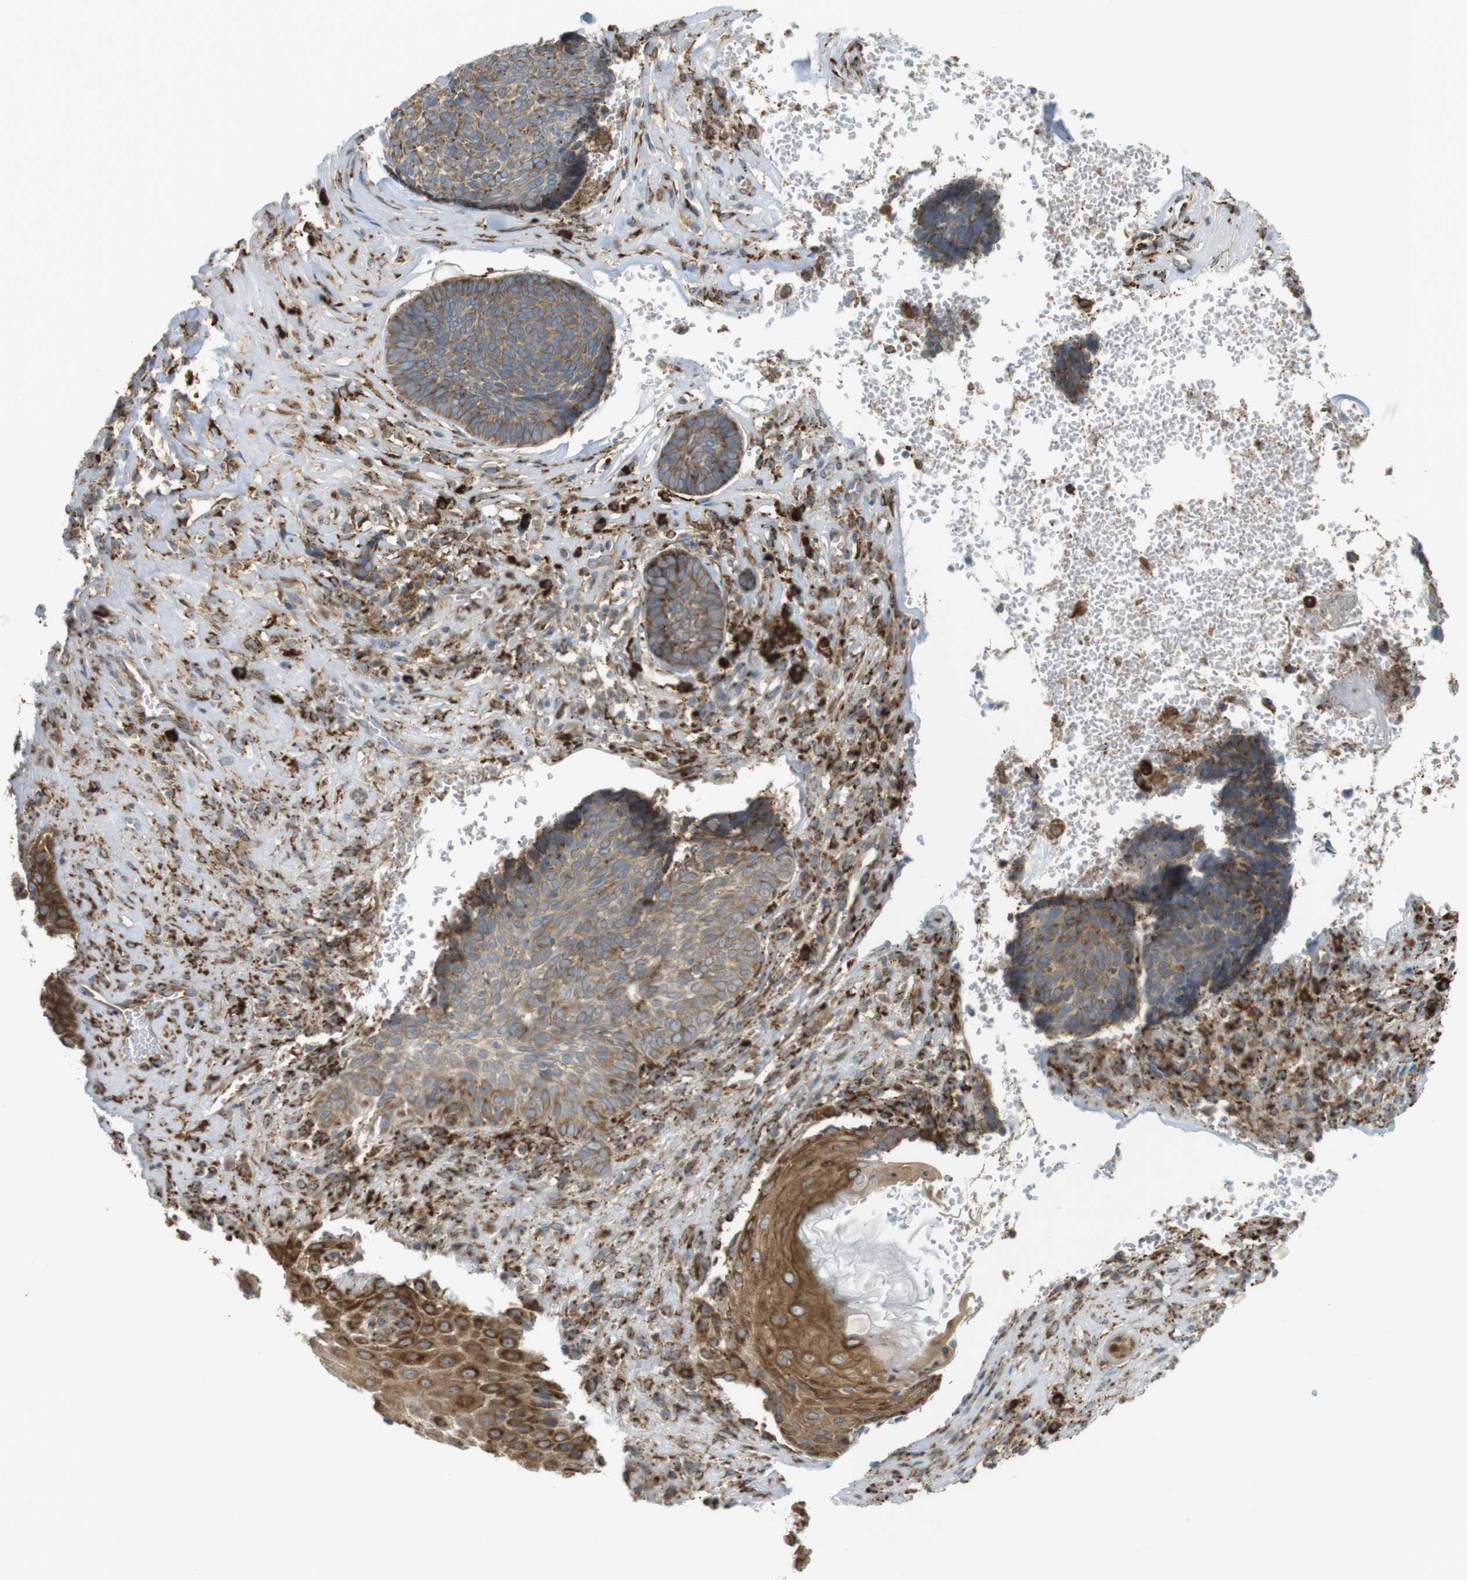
{"staining": {"intensity": "weak", "quantity": ">75%", "location": "cytoplasmic/membranous"}, "tissue": "skin cancer", "cell_type": "Tumor cells", "image_type": "cancer", "snomed": [{"axis": "morphology", "description": "Basal cell carcinoma"}, {"axis": "topography", "description": "Skin"}], "caption": "This histopathology image exhibits skin basal cell carcinoma stained with immunohistochemistry (IHC) to label a protein in brown. The cytoplasmic/membranous of tumor cells show weak positivity for the protein. Nuclei are counter-stained blue.", "gene": "MBOAT2", "patient": {"sex": "male", "age": 84}}